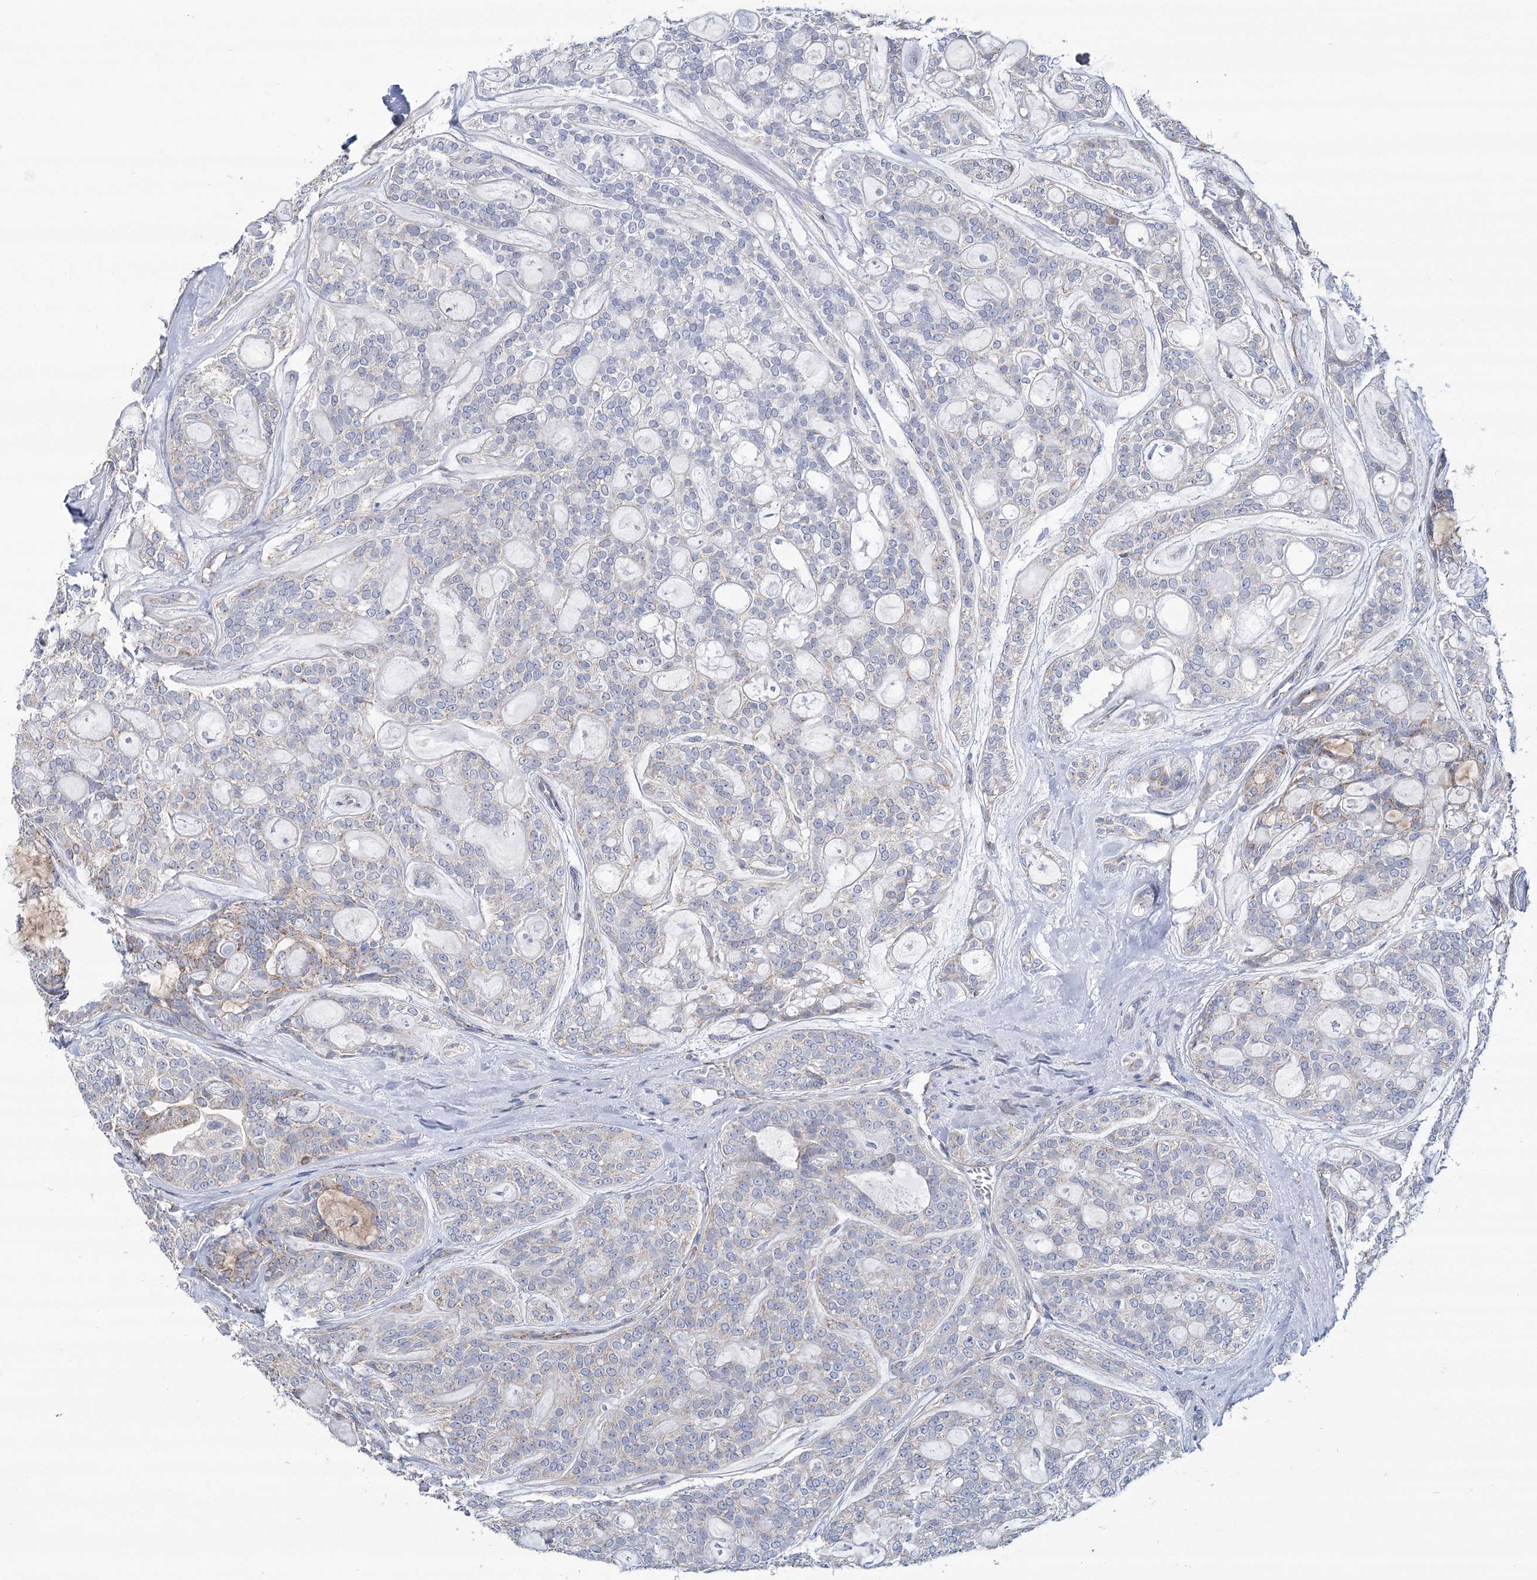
{"staining": {"intensity": "weak", "quantity": "<25%", "location": "cytoplasmic/membranous"}, "tissue": "head and neck cancer", "cell_type": "Tumor cells", "image_type": "cancer", "snomed": [{"axis": "morphology", "description": "Adenocarcinoma, NOS"}, {"axis": "topography", "description": "Head-Neck"}], "caption": "Immunohistochemical staining of adenocarcinoma (head and neck) exhibits no significant expression in tumor cells.", "gene": "SNX7", "patient": {"sex": "male", "age": 66}}